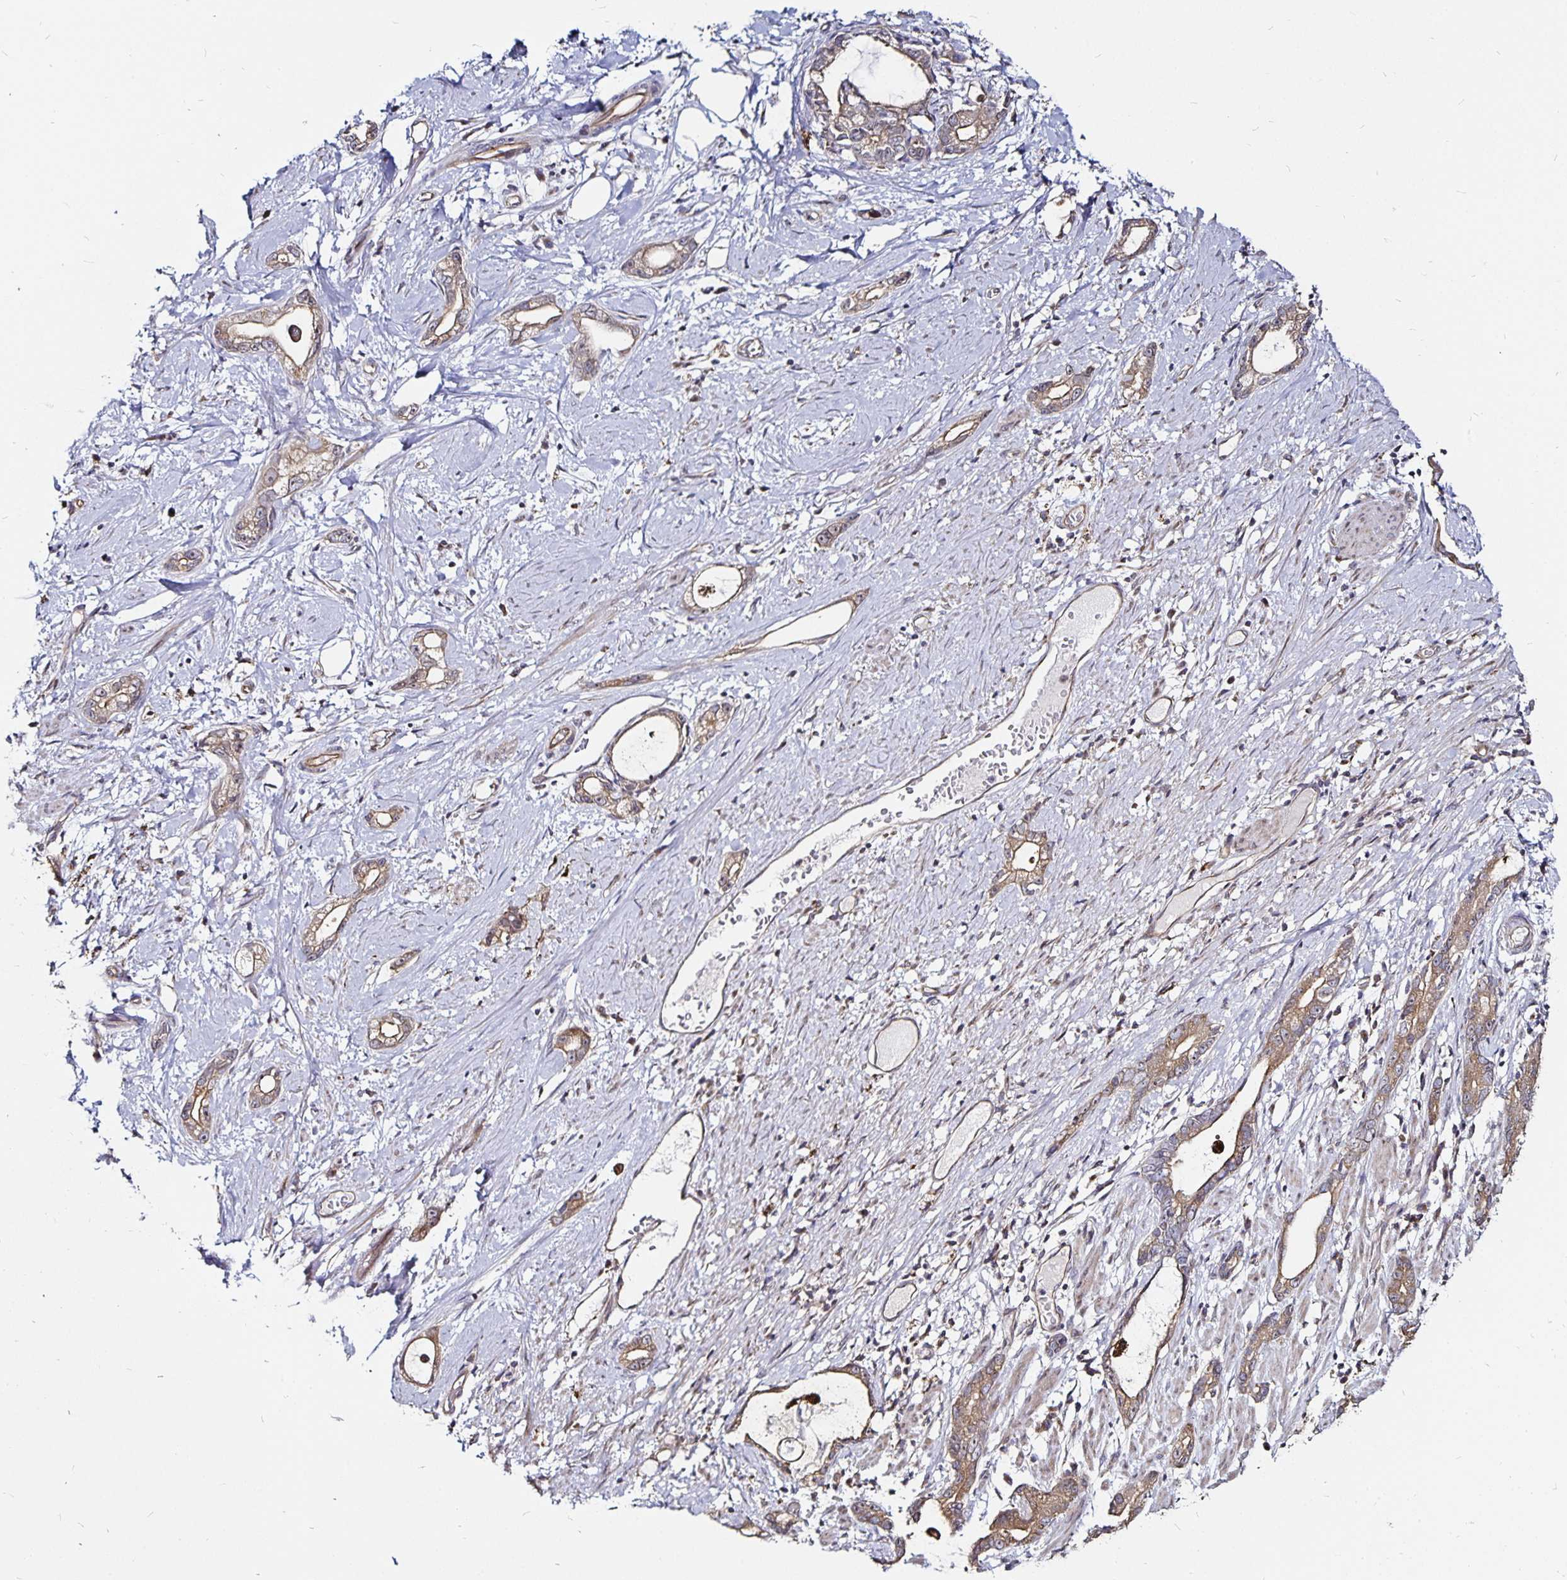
{"staining": {"intensity": "weak", "quantity": ">75%", "location": "cytoplasmic/membranous"}, "tissue": "stomach cancer", "cell_type": "Tumor cells", "image_type": "cancer", "snomed": [{"axis": "morphology", "description": "Adenocarcinoma, NOS"}, {"axis": "topography", "description": "Stomach"}], "caption": "Protein analysis of stomach cancer (adenocarcinoma) tissue displays weak cytoplasmic/membranous expression in approximately >75% of tumor cells.", "gene": "CYP27A1", "patient": {"sex": "male", "age": 55}}